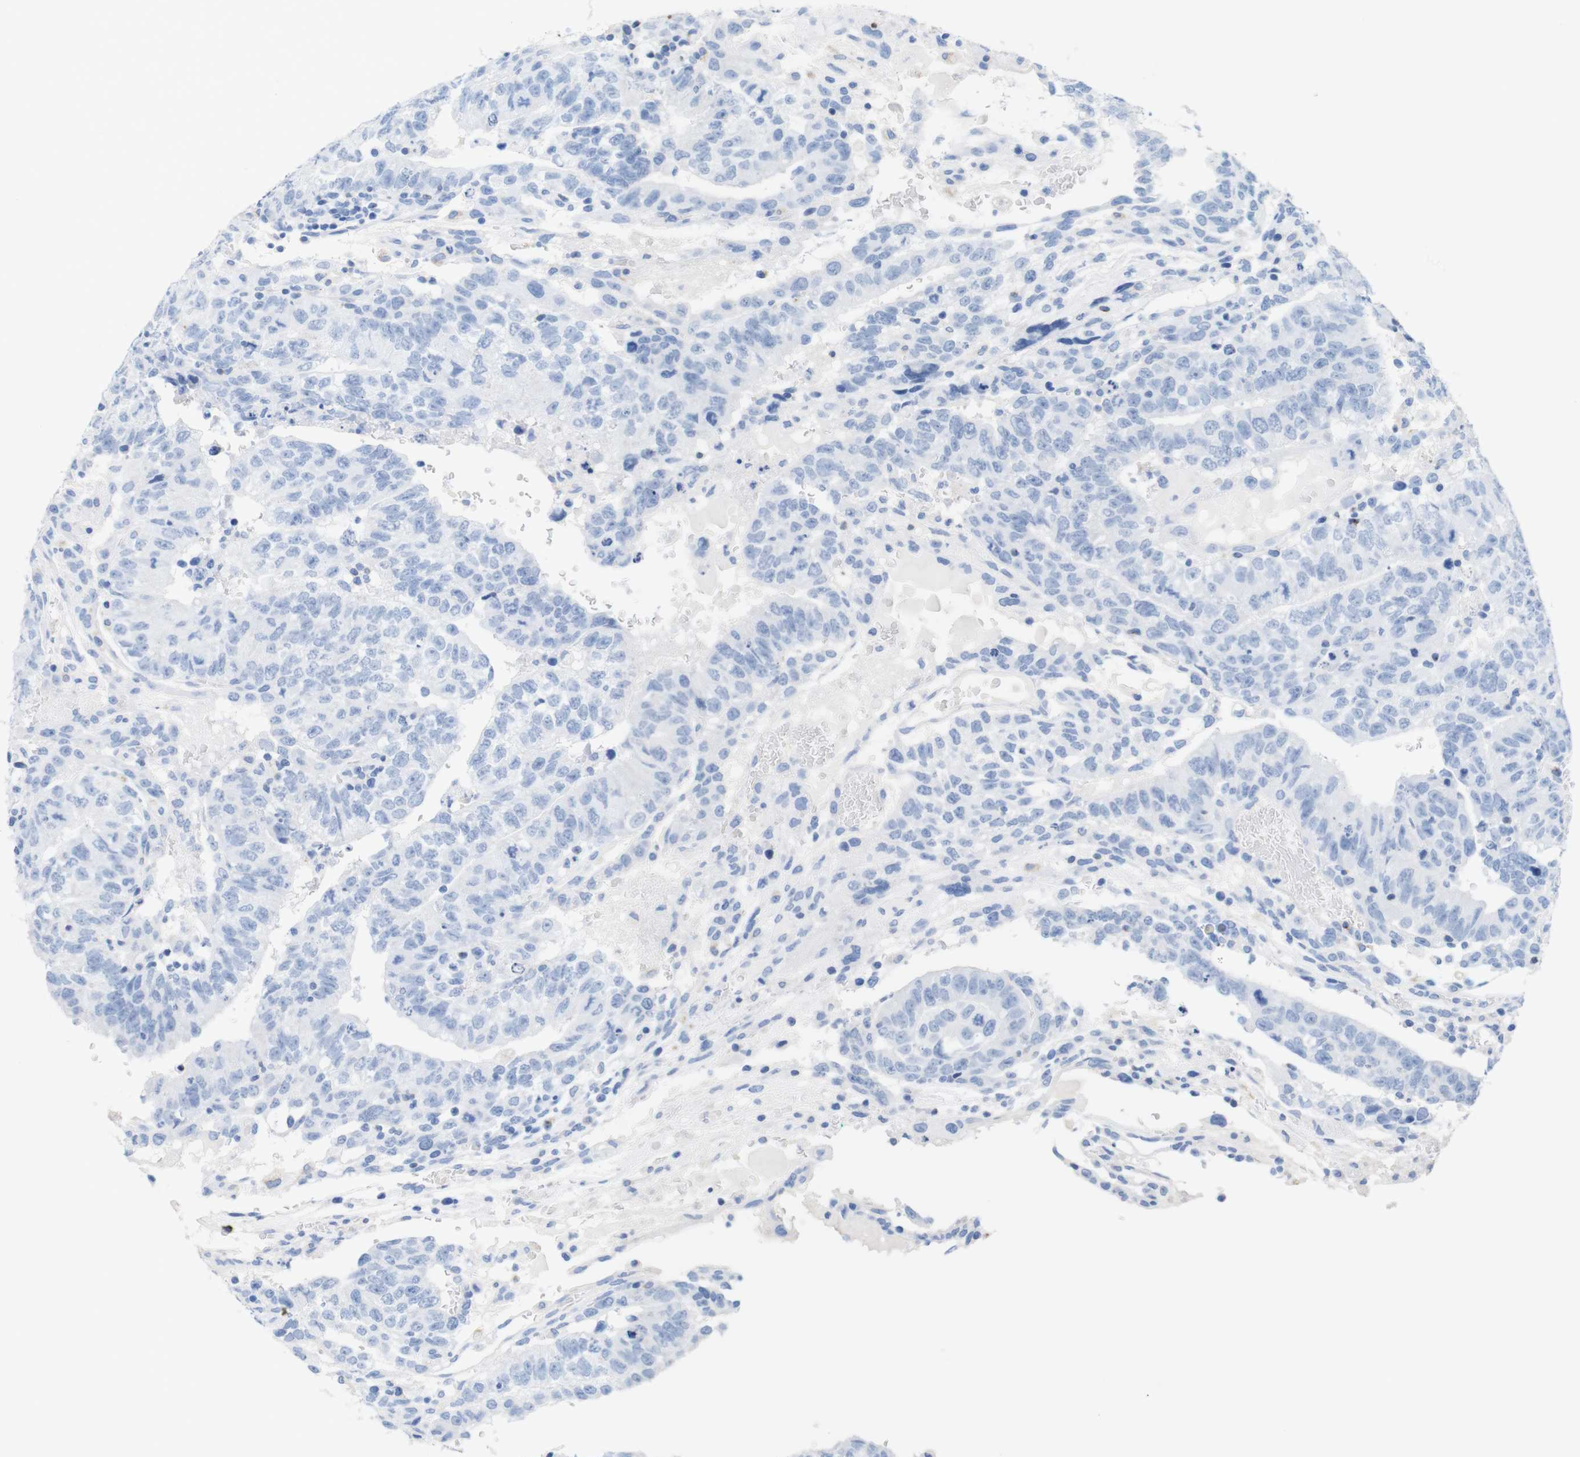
{"staining": {"intensity": "negative", "quantity": "none", "location": "none"}, "tissue": "testis cancer", "cell_type": "Tumor cells", "image_type": "cancer", "snomed": [{"axis": "morphology", "description": "Seminoma, NOS"}, {"axis": "morphology", "description": "Carcinoma, Embryonal, NOS"}, {"axis": "topography", "description": "Testis"}], "caption": "A photomicrograph of human testis cancer is negative for staining in tumor cells. (DAB (3,3'-diaminobenzidine) IHC with hematoxylin counter stain).", "gene": "LAG3", "patient": {"sex": "male", "age": 52}}